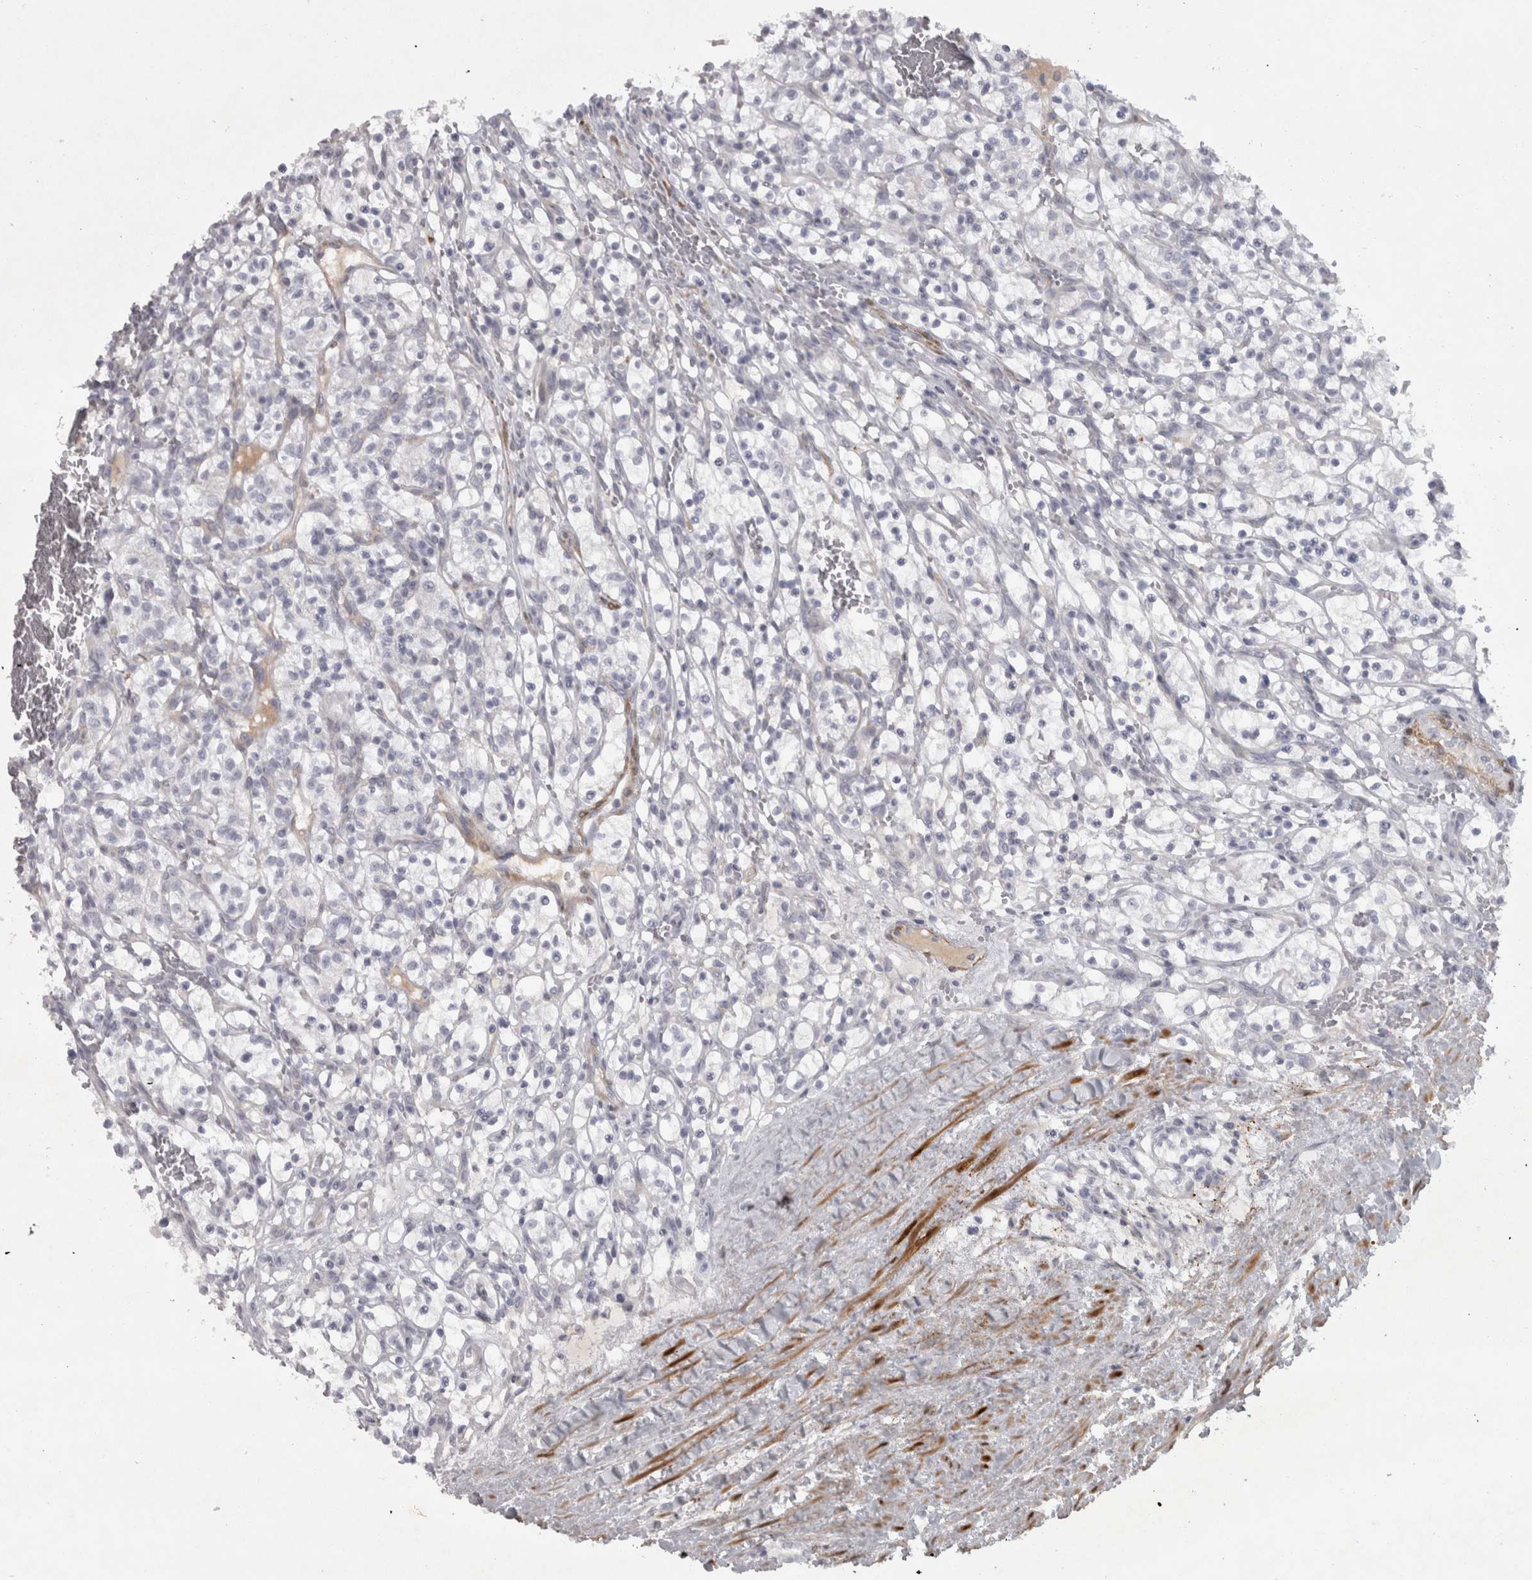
{"staining": {"intensity": "negative", "quantity": "none", "location": "none"}, "tissue": "renal cancer", "cell_type": "Tumor cells", "image_type": "cancer", "snomed": [{"axis": "morphology", "description": "Adenocarcinoma, NOS"}, {"axis": "topography", "description": "Kidney"}], "caption": "Adenocarcinoma (renal) was stained to show a protein in brown. There is no significant staining in tumor cells. Brightfield microscopy of immunohistochemistry stained with DAB (3,3'-diaminobenzidine) (brown) and hematoxylin (blue), captured at high magnification.", "gene": "PPP1R12B", "patient": {"sex": "female", "age": 57}}